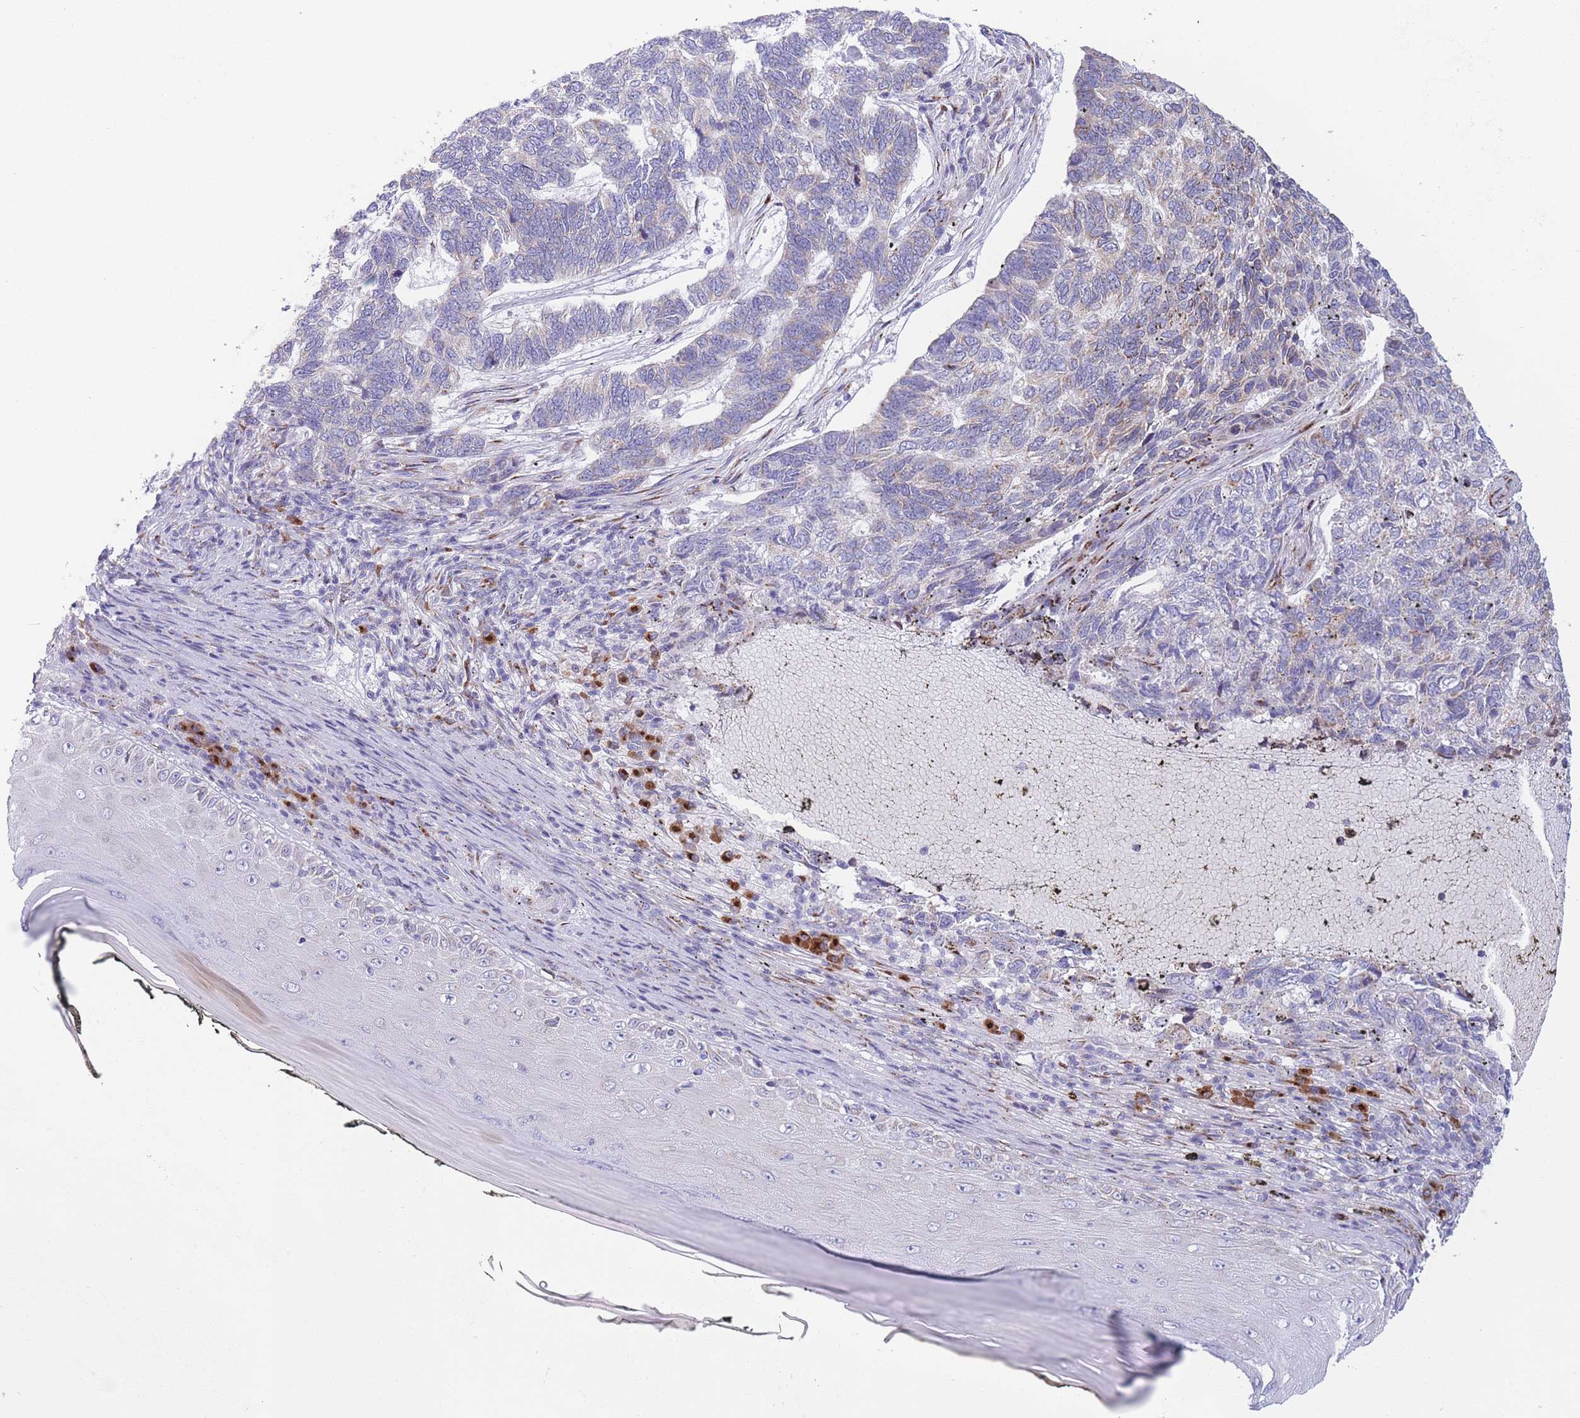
{"staining": {"intensity": "moderate", "quantity": "<25%", "location": "cytoplasmic/membranous"}, "tissue": "skin cancer", "cell_type": "Tumor cells", "image_type": "cancer", "snomed": [{"axis": "morphology", "description": "Basal cell carcinoma"}, {"axis": "topography", "description": "Skin"}], "caption": "Immunohistochemical staining of human skin basal cell carcinoma reveals low levels of moderate cytoplasmic/membranous staining in about <25% of tumor cells. (DAB = brown stain, brightfield microscopy at high magnification).", "gene": "MRPL30", "patient": {"sex": "female", "age": 65}}